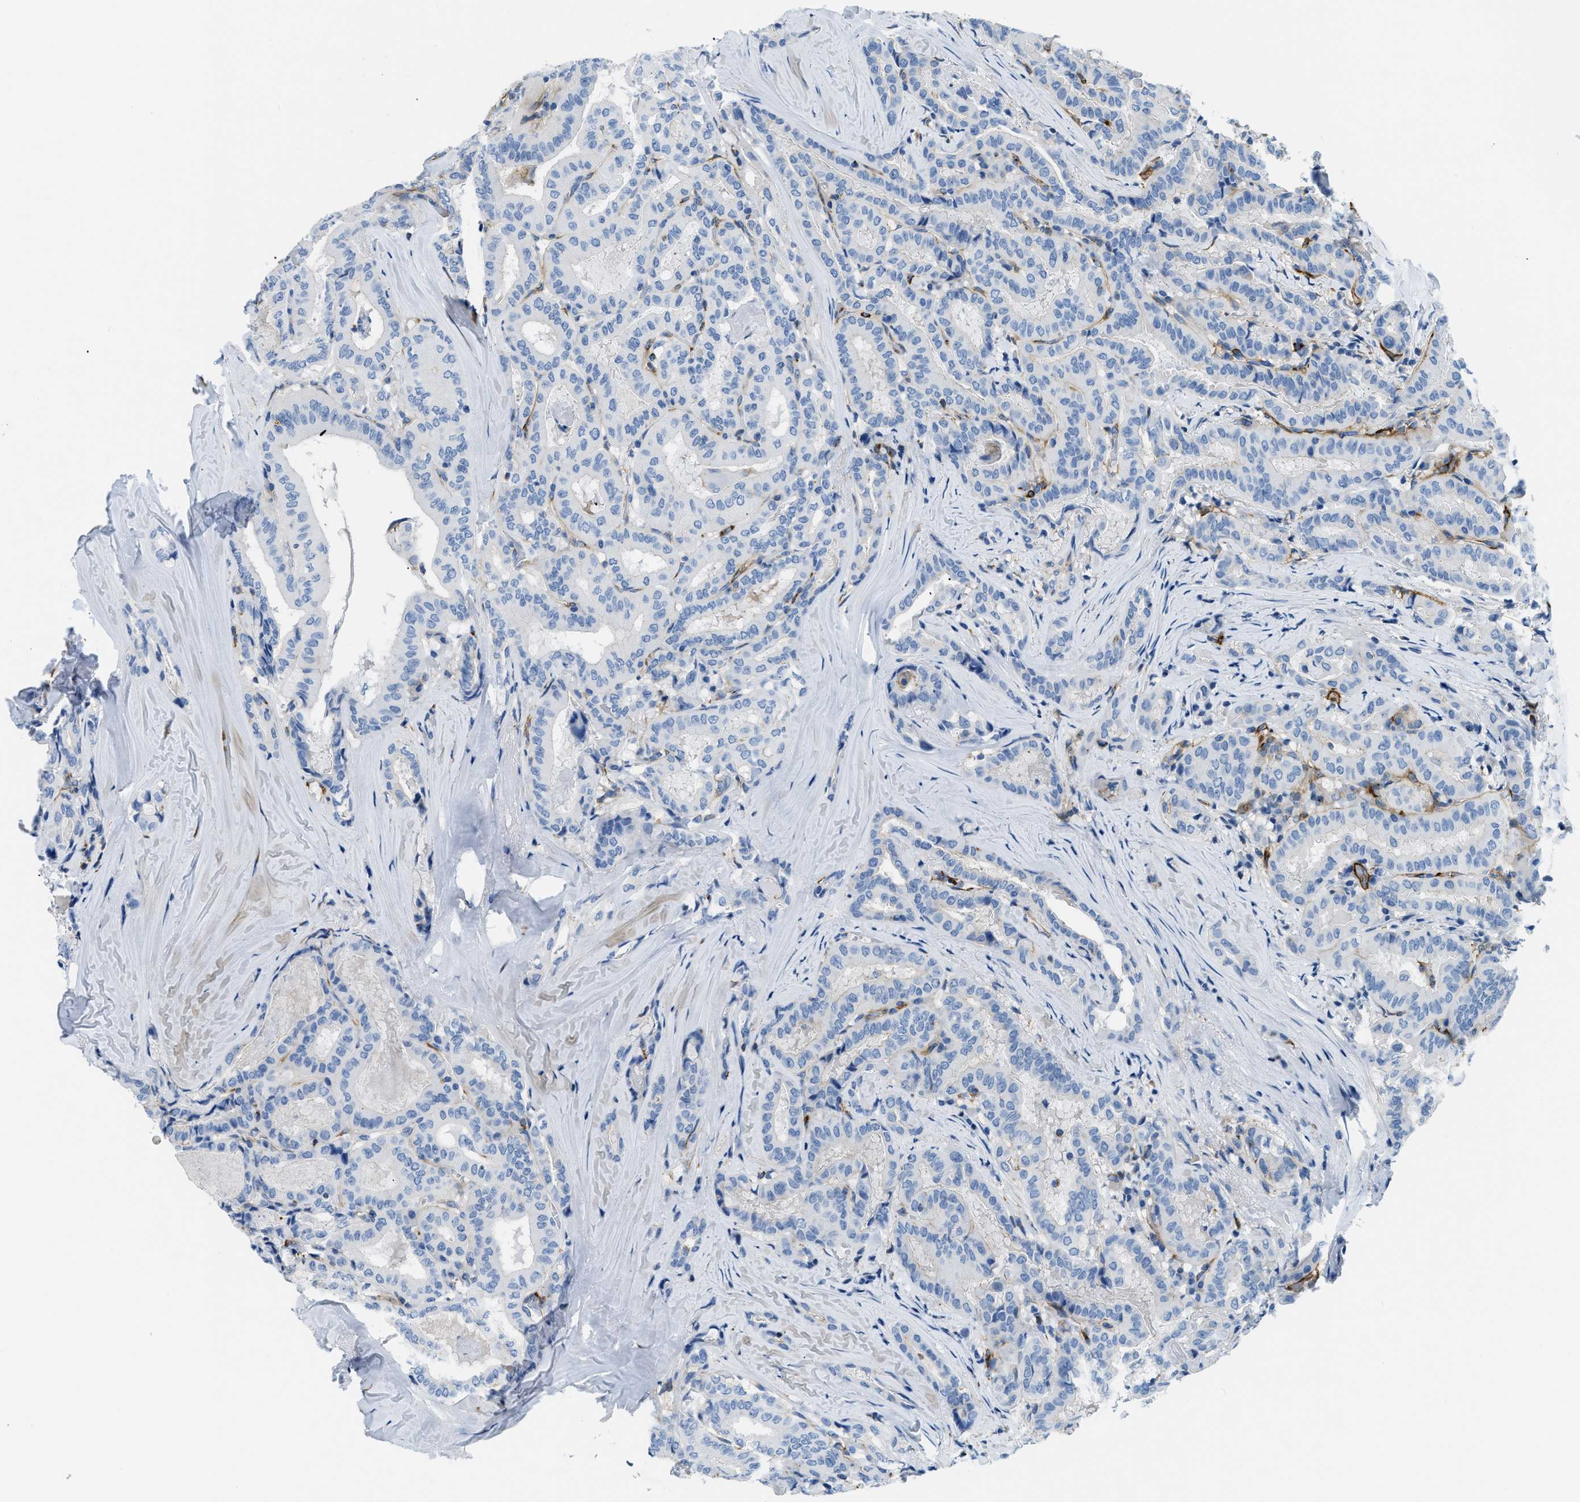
{"staining": {"intensity": "negative", "quantity": "none", "location": "none"}, "tissue": "thyroid cancer", "cell_type": "Tumor cells", "image_type": "cancer", "snomed": [{"axis": "morphology", "description": "Papillary adenocarcinoma, NOS"}, {"axis": "topography", "description": "Thyroid gland"}], "caption": "Immunohistochemical staining of thyroid cancer reveals no significant expression in tumor cells.", "gene": "COL15A1", "patient": {"sex": "female", "age": 42}}